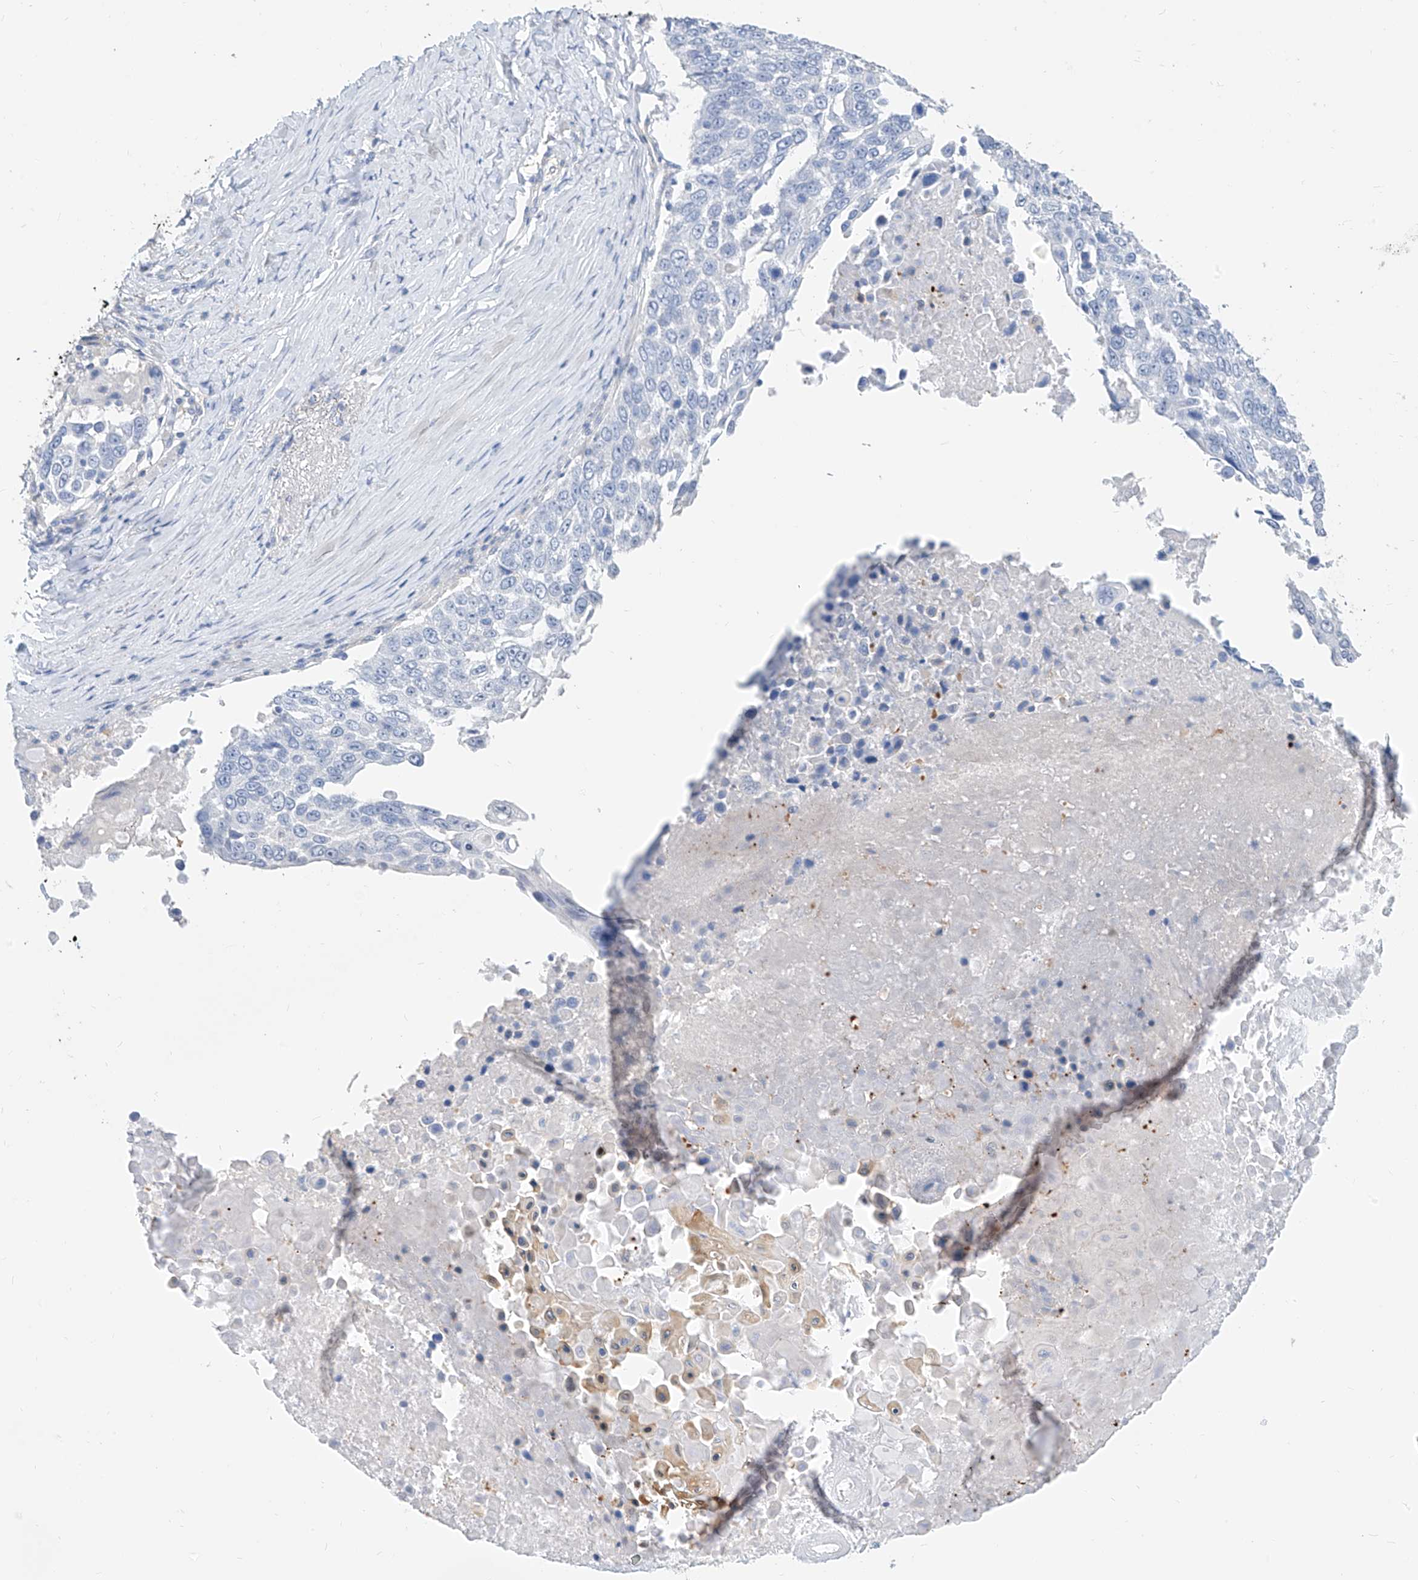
{"staining": {"intensity": "negative", "quantity": "none", "location": "none"}, "tissue": "lung cancer", "cell_type": "Tumor cells", "image_type": "cancer", "snomed": [{"axis": "morphology", "description": "Squamous cell carcinoma, NOS"}, {"axis": "topography", "description": "Lung"}], "caption": "Immunohistochemistry of lung cancer (squamous cell carcinoma) displays no staining in tumor cells. (DAB immunohistochemistry (IHC) with hematoxylin counter stain).", "gene": "ZZEF1", "patient": {"sex": "male", "age": 66}}